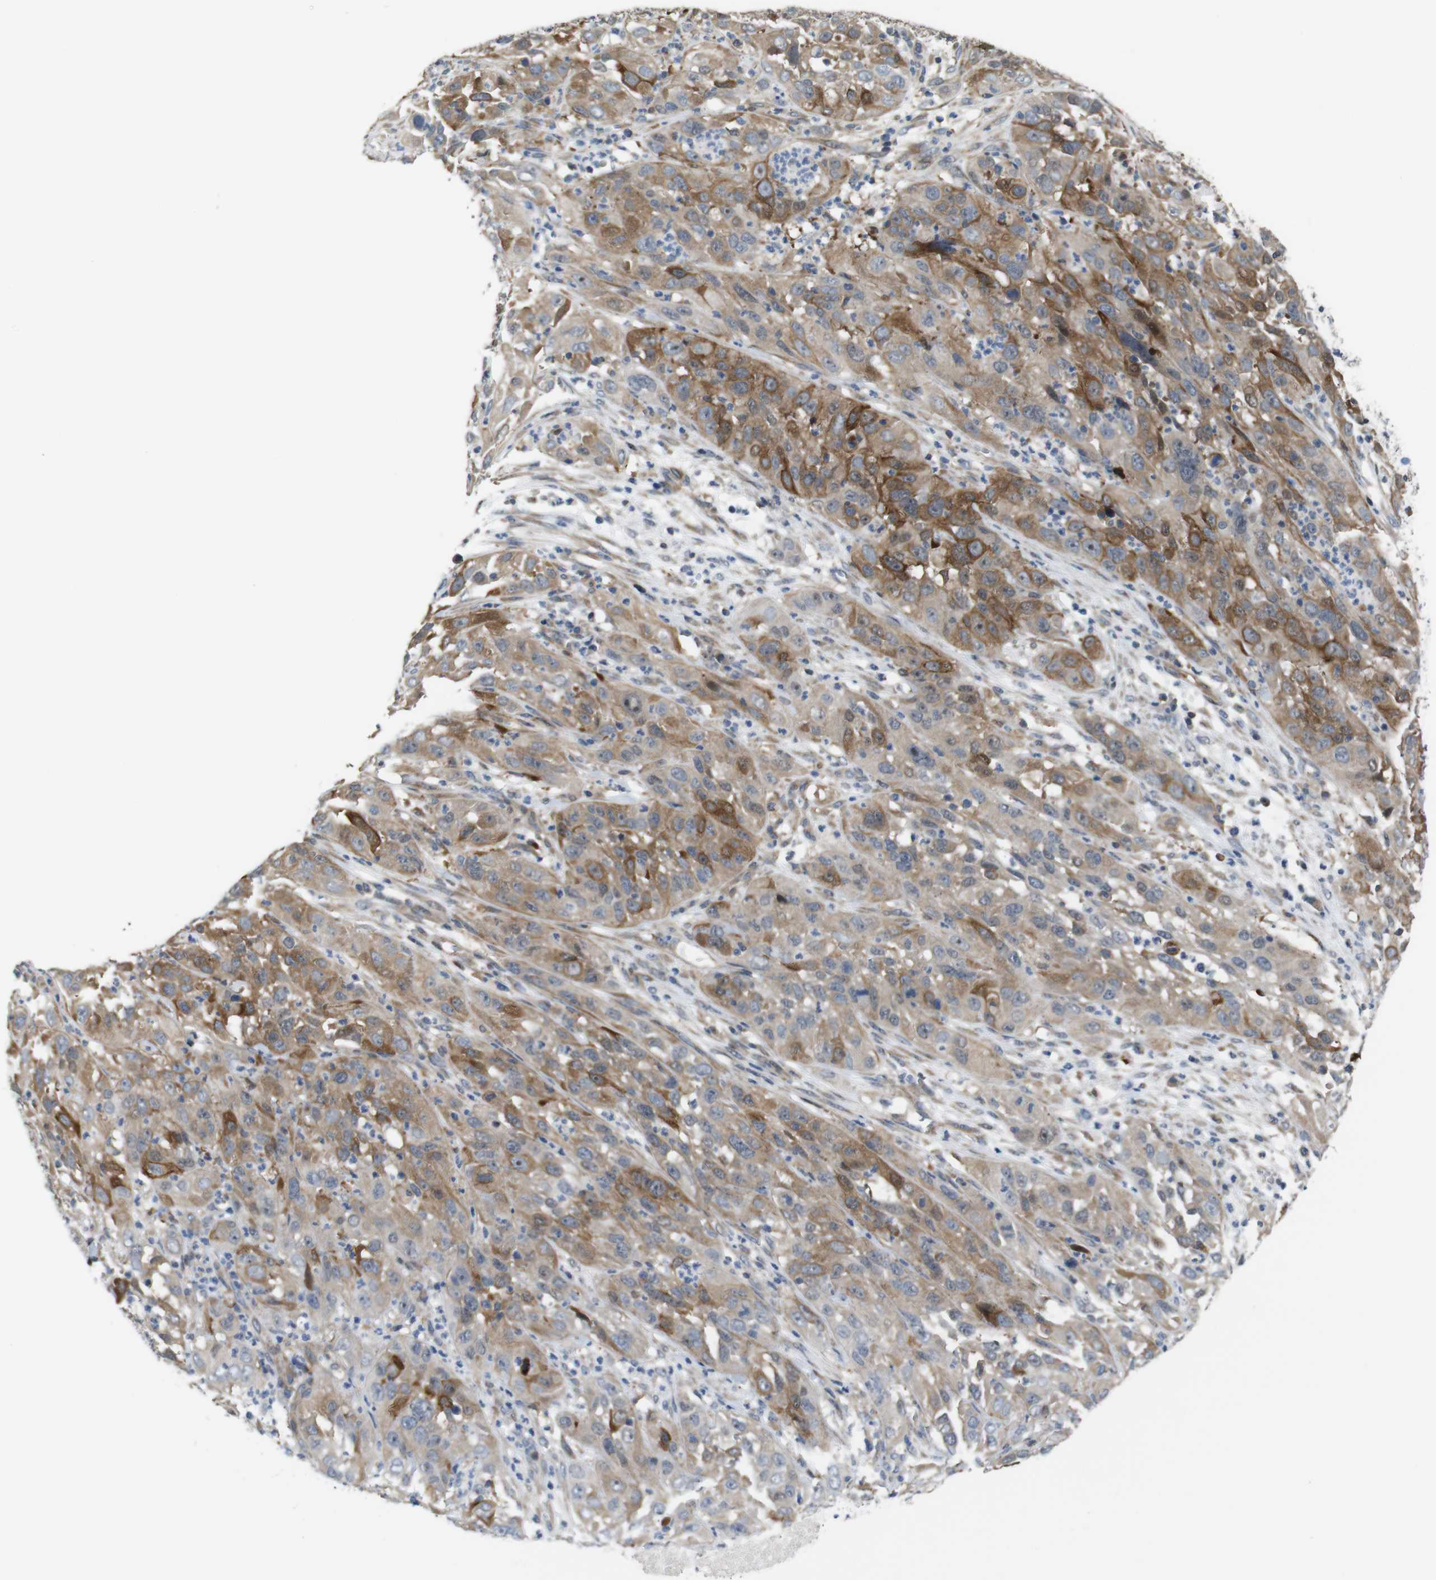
{"staining": {"intensity": "moderate", "quantity": ">75%", "location": "cytoplasmic/membranous"}, "tissue": "cervical cancer", "cell_type": "Tumor cells", "image_type": "cancer", "snomed": [{"axis": "morphology", "description": "Squamous cell carcinoma, NOS"}, {"axis": "topography", "description": "Cervix"}], "caption": "Protein staining exhibits moderate cytoplasmic/membranous expression in about >75% of tumor cells in cervical cancer.", "gene": "PCOLCE2", "patient": {"sex": "female", "age": 32}}